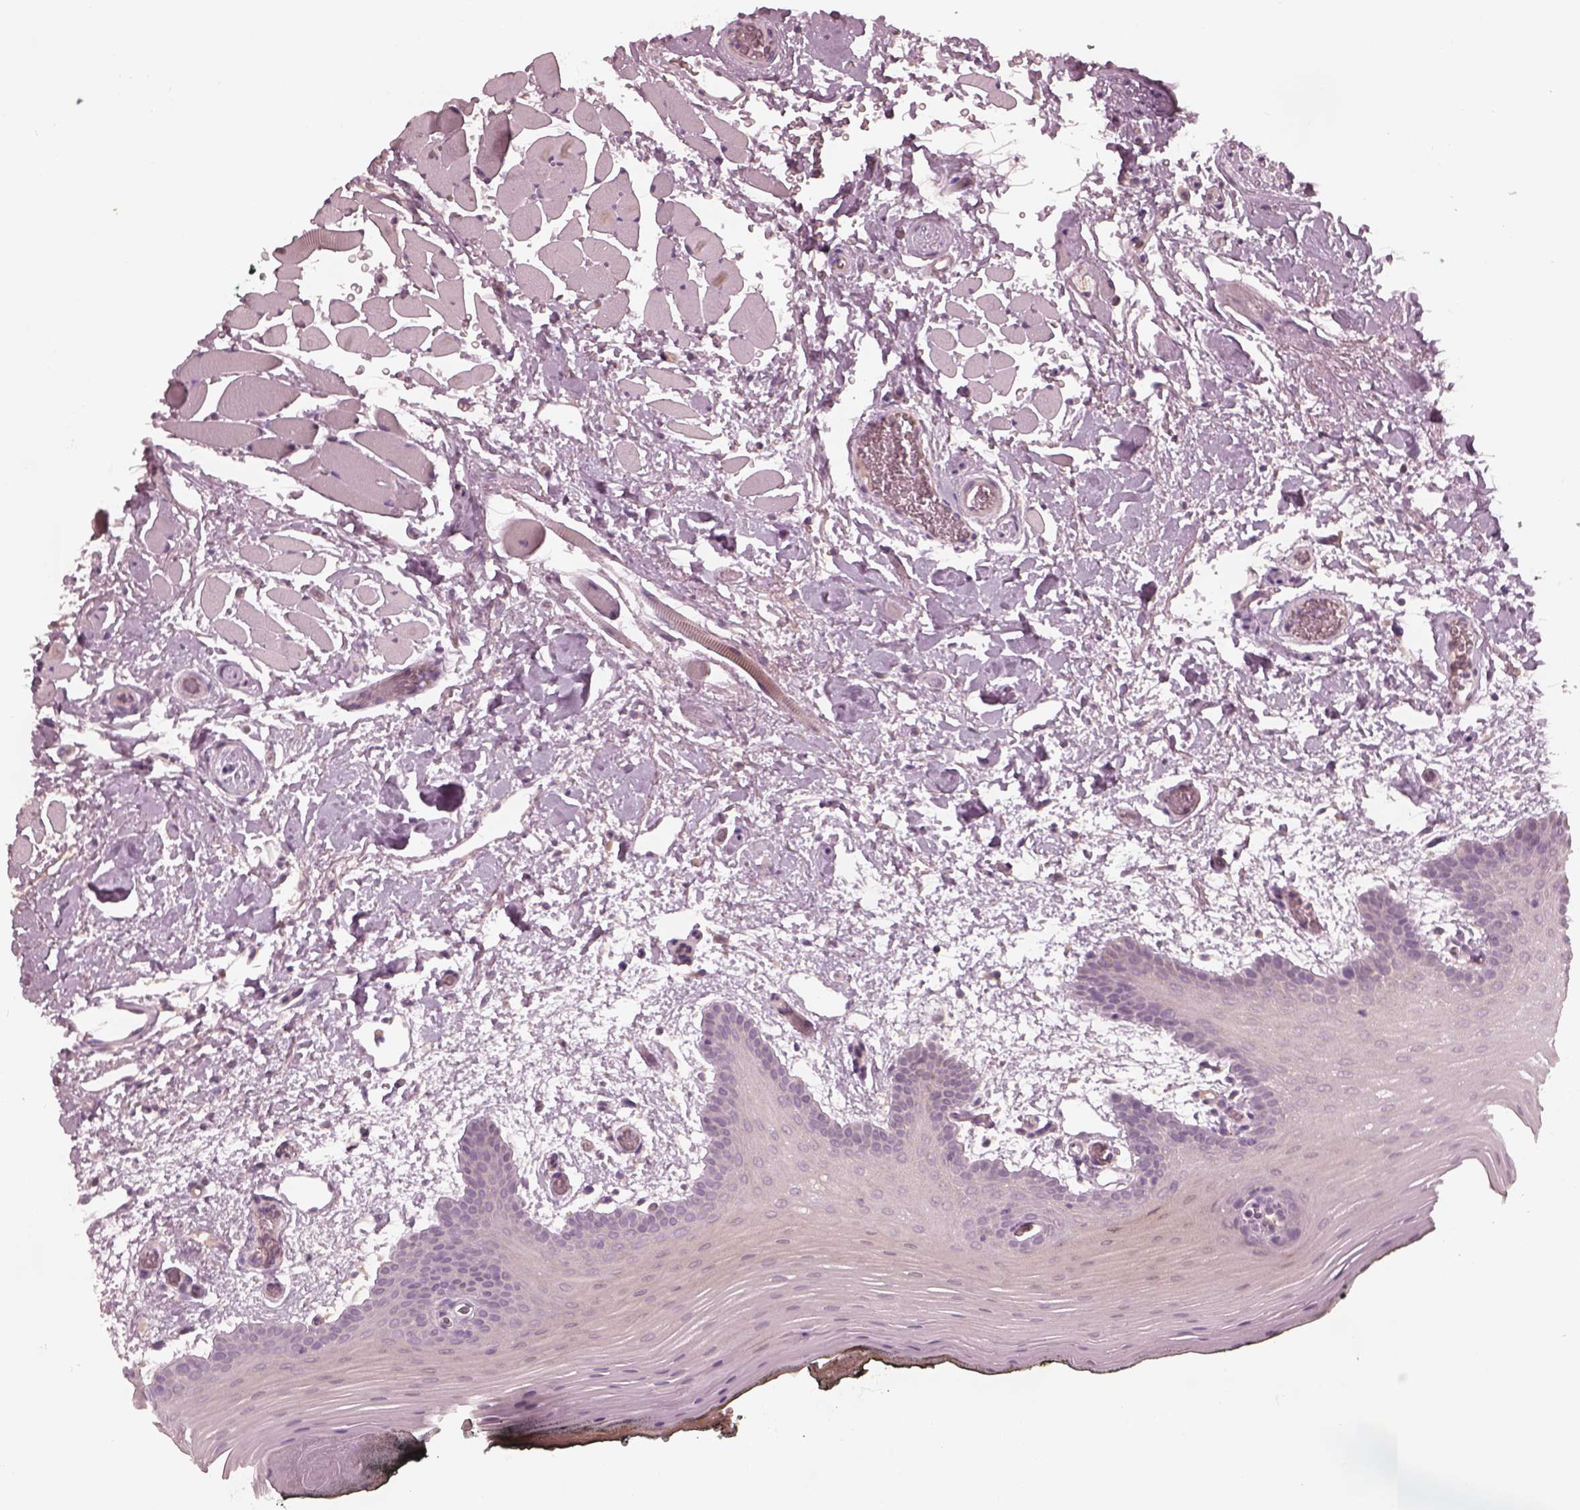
{"staining": {"intensity": "negative", "quantity": "none", "location": "none"}, "tissue": "oral mucosa", "cell_type": "Squamous epithelial cells", "image_type": "normal", "snomed": [{"axis": "morphology", "description": "Normal tissue, NOS"}, {"axis": "topography", "description": "Oral tissue"}, {"axis": "topography", "description": "Head-Neck"}], "caption": "DAB (3,3'-diaminobenzidine) immunohistochemical staining of normal human oral mucosa exhibits no significant staining in squamous epithelial cells. (Immunohistochemistry (ihc), brightfield microscopy, high magnification).", "gene": "VWA5B1", "patient": {"sex": "male", "age": 65}}